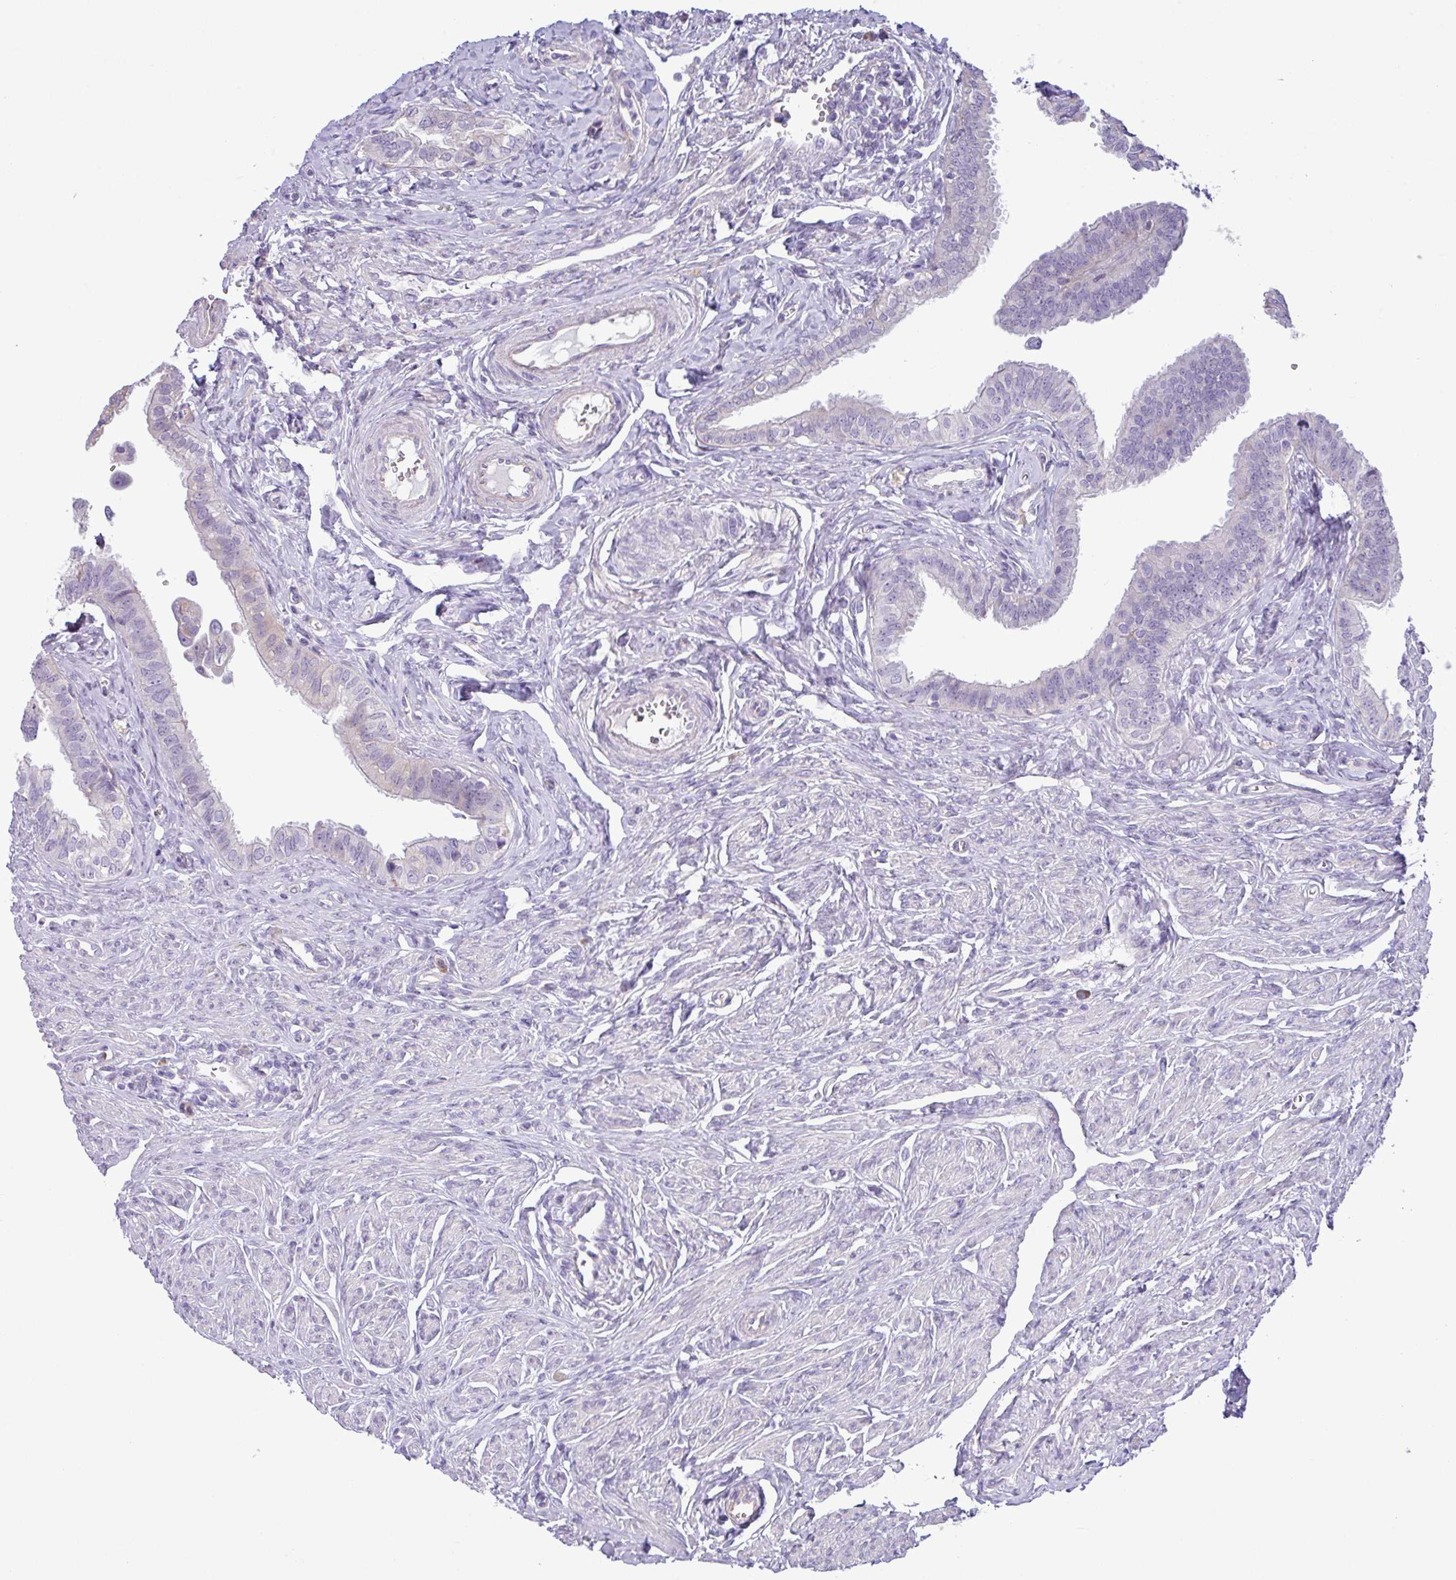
{"staining": {"intensity": "negative", "quantity": "none", "location": "none"}, "tissue": "fallopian tube", "cell_type": "Glandular cells", "image_type": "normal", "snomed": [{"axis": "morphology", "description": "Normal tissue, NOS"}, {"axis": "morphology", "description": "Carcinoma, NOS"}, {"axis": "topography", "description": "Fallopian tube"}, {"axis": "topography", "description": "Ovary"}], "caption": "This is a micrograph of immunohistochemistry (IHC) staining of normal fallopian tube, which shows no staining in glandular cells. (DAB (3,3'-diaminobenzidine) immunohistochemistry visualized using brightfield microscopy, high magnification).", "gene": "IRGC", "patient": {"sex": "female", "age": 59}}